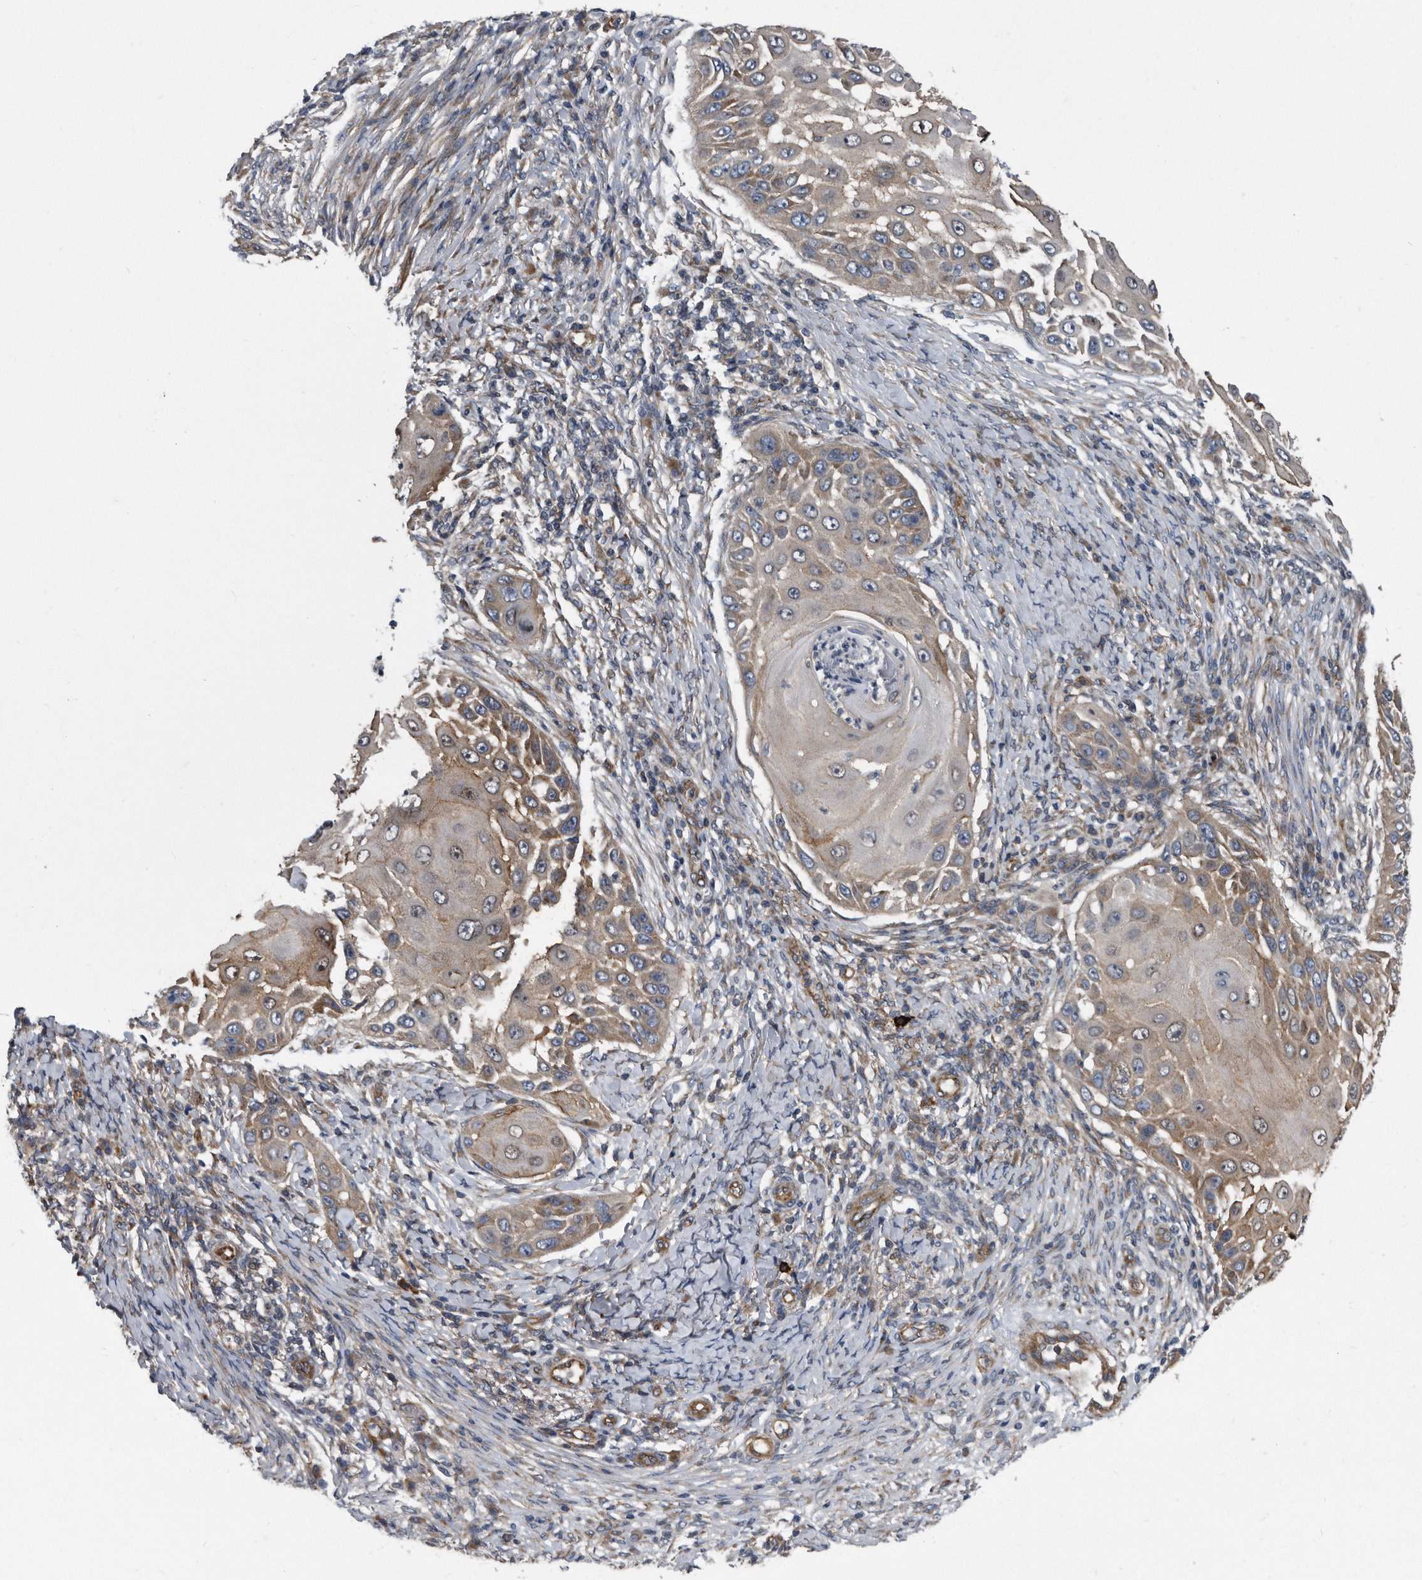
{"staining": {"intensity": "weak", "quantity": "<25%", "location": "cytoplasmic/membranous"}, "tissue": "skin cancer", "cell_type": "Tumor cells", "image_type": "cancer", "snomed": [{"axis": "morphology", "description": "Squamous cell carcinoma, NOS"}, {"axis": "topography", "description": "Skin"}], "caption": "This is an immunohistochemistry (IHC) photomicrograph of skin squamous cell carcinoma. There is no expression in tumor cells.", "gene": "ARMCX1", "patient": {"sex": "female", "age": 44}}